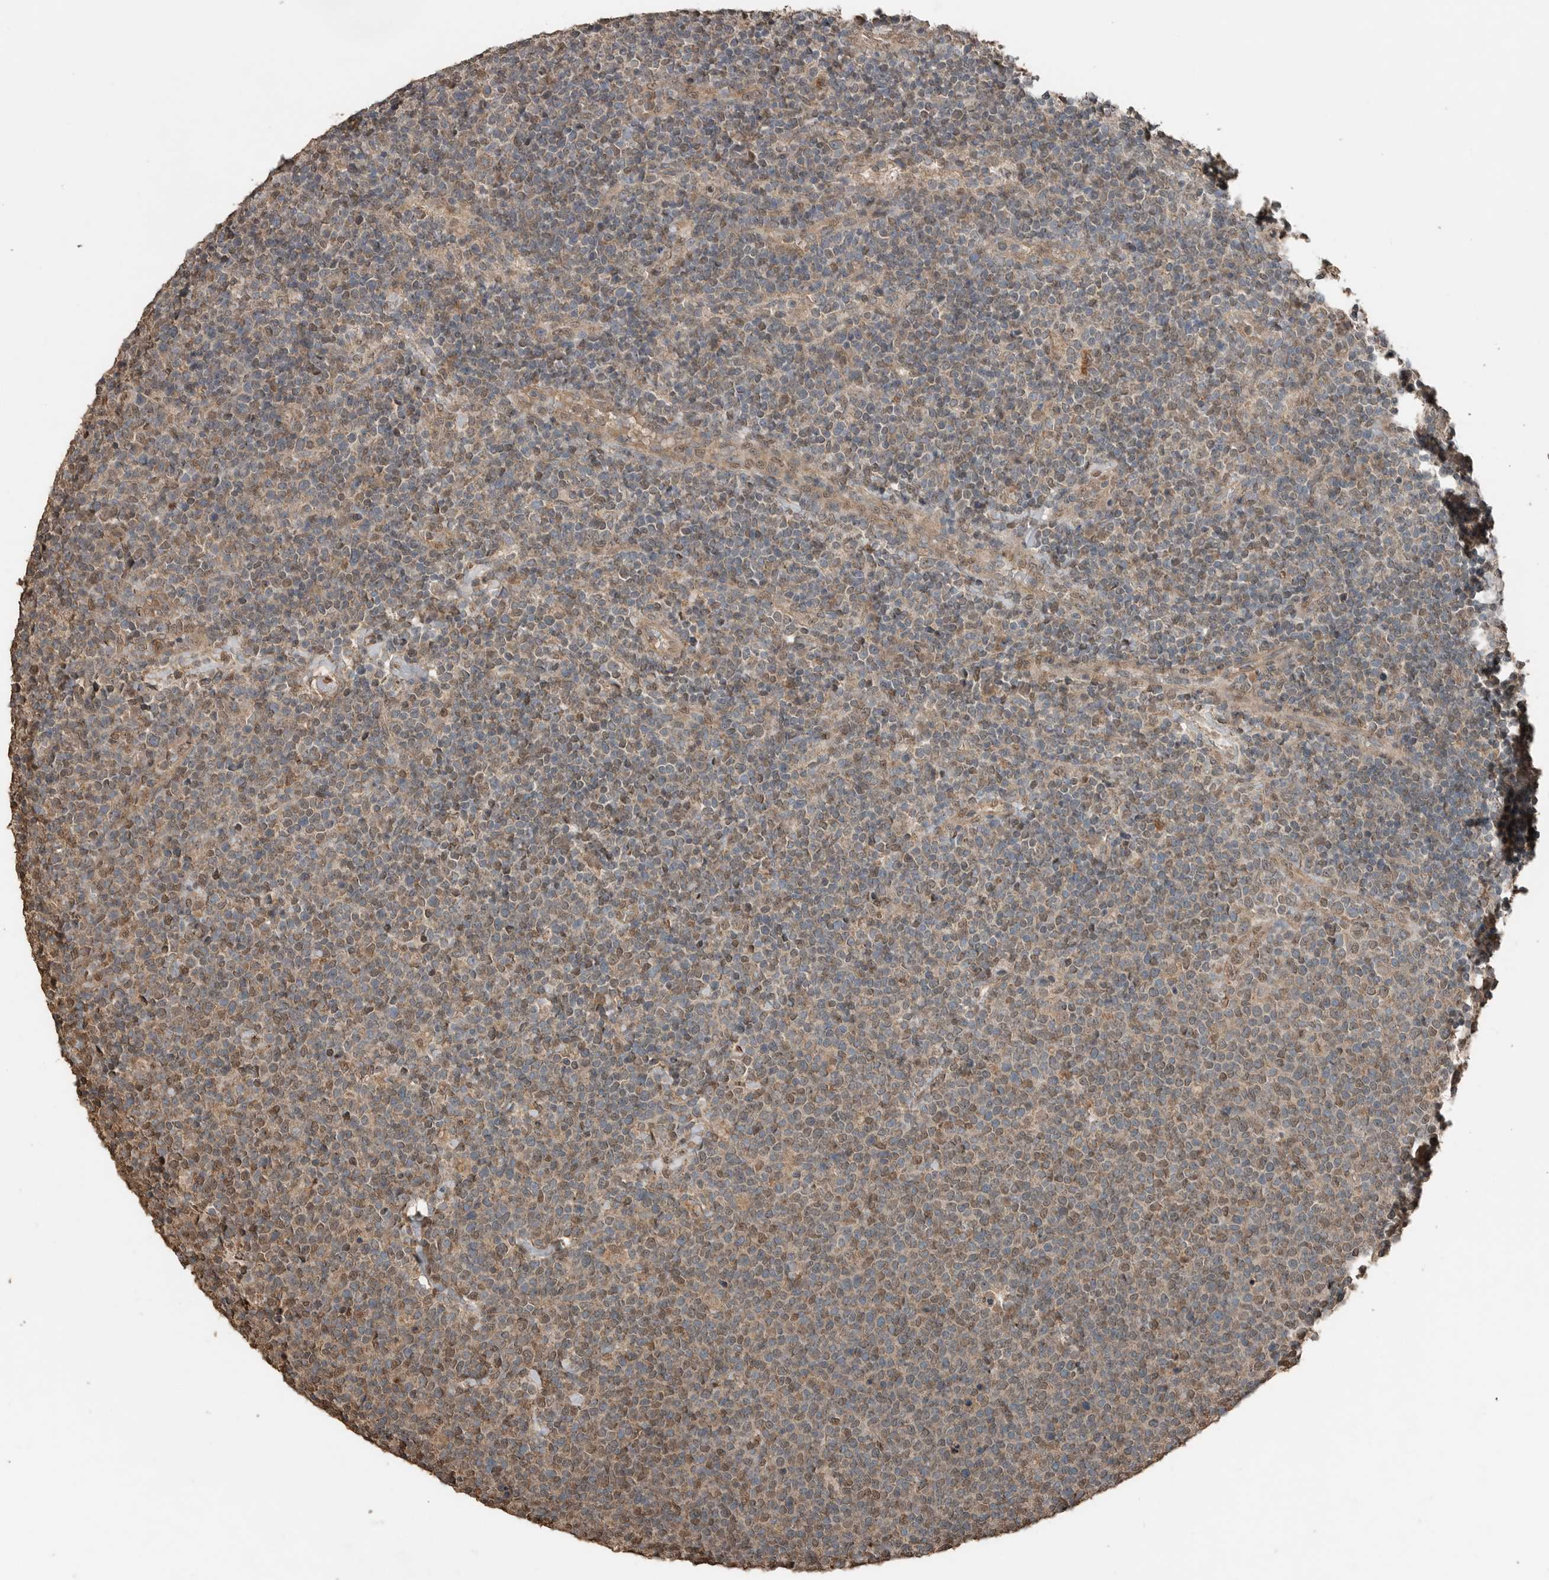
{"staining": {"intensity": "weak", "quantity": "25%-75%", "location": "cytoplasmic/membranous,nuclear"}, "tissue": "lymphoma", "cell_type": "Tumor cells", "image_type": "cancer", "snomed": [{"axis": "morphology", "description": "Malignant lymphoma, non-Hodgkin's type, High grade"}, {"axis": "topography", "description": "Lymph node"}], "caption": "The immunohistochemical stain labels weak cytoplasmic/membranous and nuclear positivity in tumor cells of high-grade malignant lymphoma, non-Hodgkin's type tissue.", "gene": "BLZF1", "patient": {"sex": "male", "age": 61}}